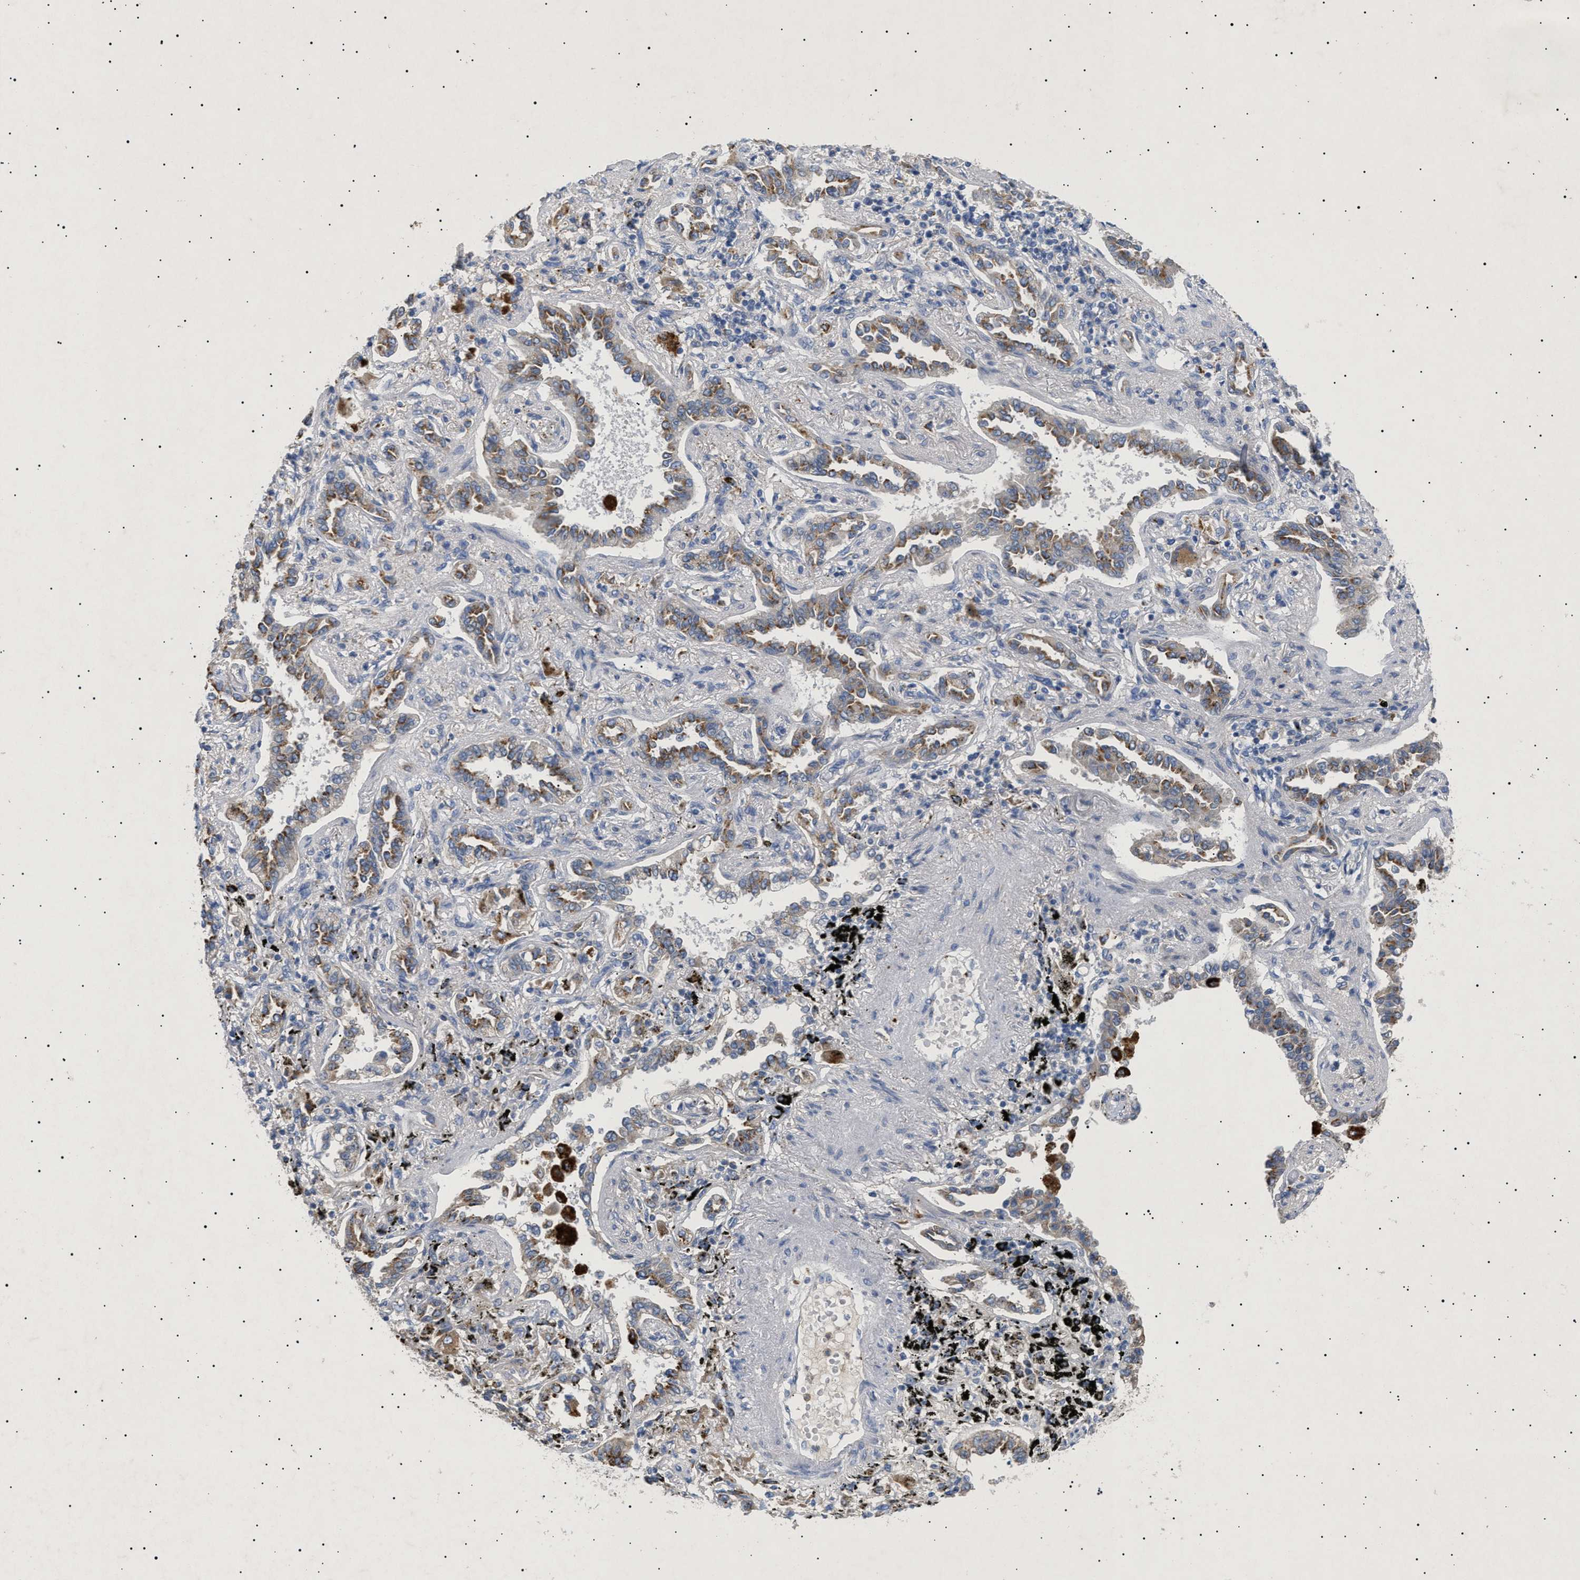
{"staining": {"intensity": "moderate", "quantity": ">75%", "location": "cytoplasmic/membranous"}, "tissue": "lung cancer", "cell_type": "Tumor cells", "image_type": "cancer", "snomed": [{"axis": "morphology", "description": "Normal tissue, NOS"}, {"axis": "morphology", "description": "Adenocarcinoma, NOS"}, {"axis": "topography", "description": "Lung"}], "caption": "The photomicrograph shows staining of adenocarcinoma (lung), revealing moderate cytoplasmic/membranous protein positivity (brown color) within tumor cells.", "gene": "SIRT5", "patient": {"sex": "male", "age": 59}}